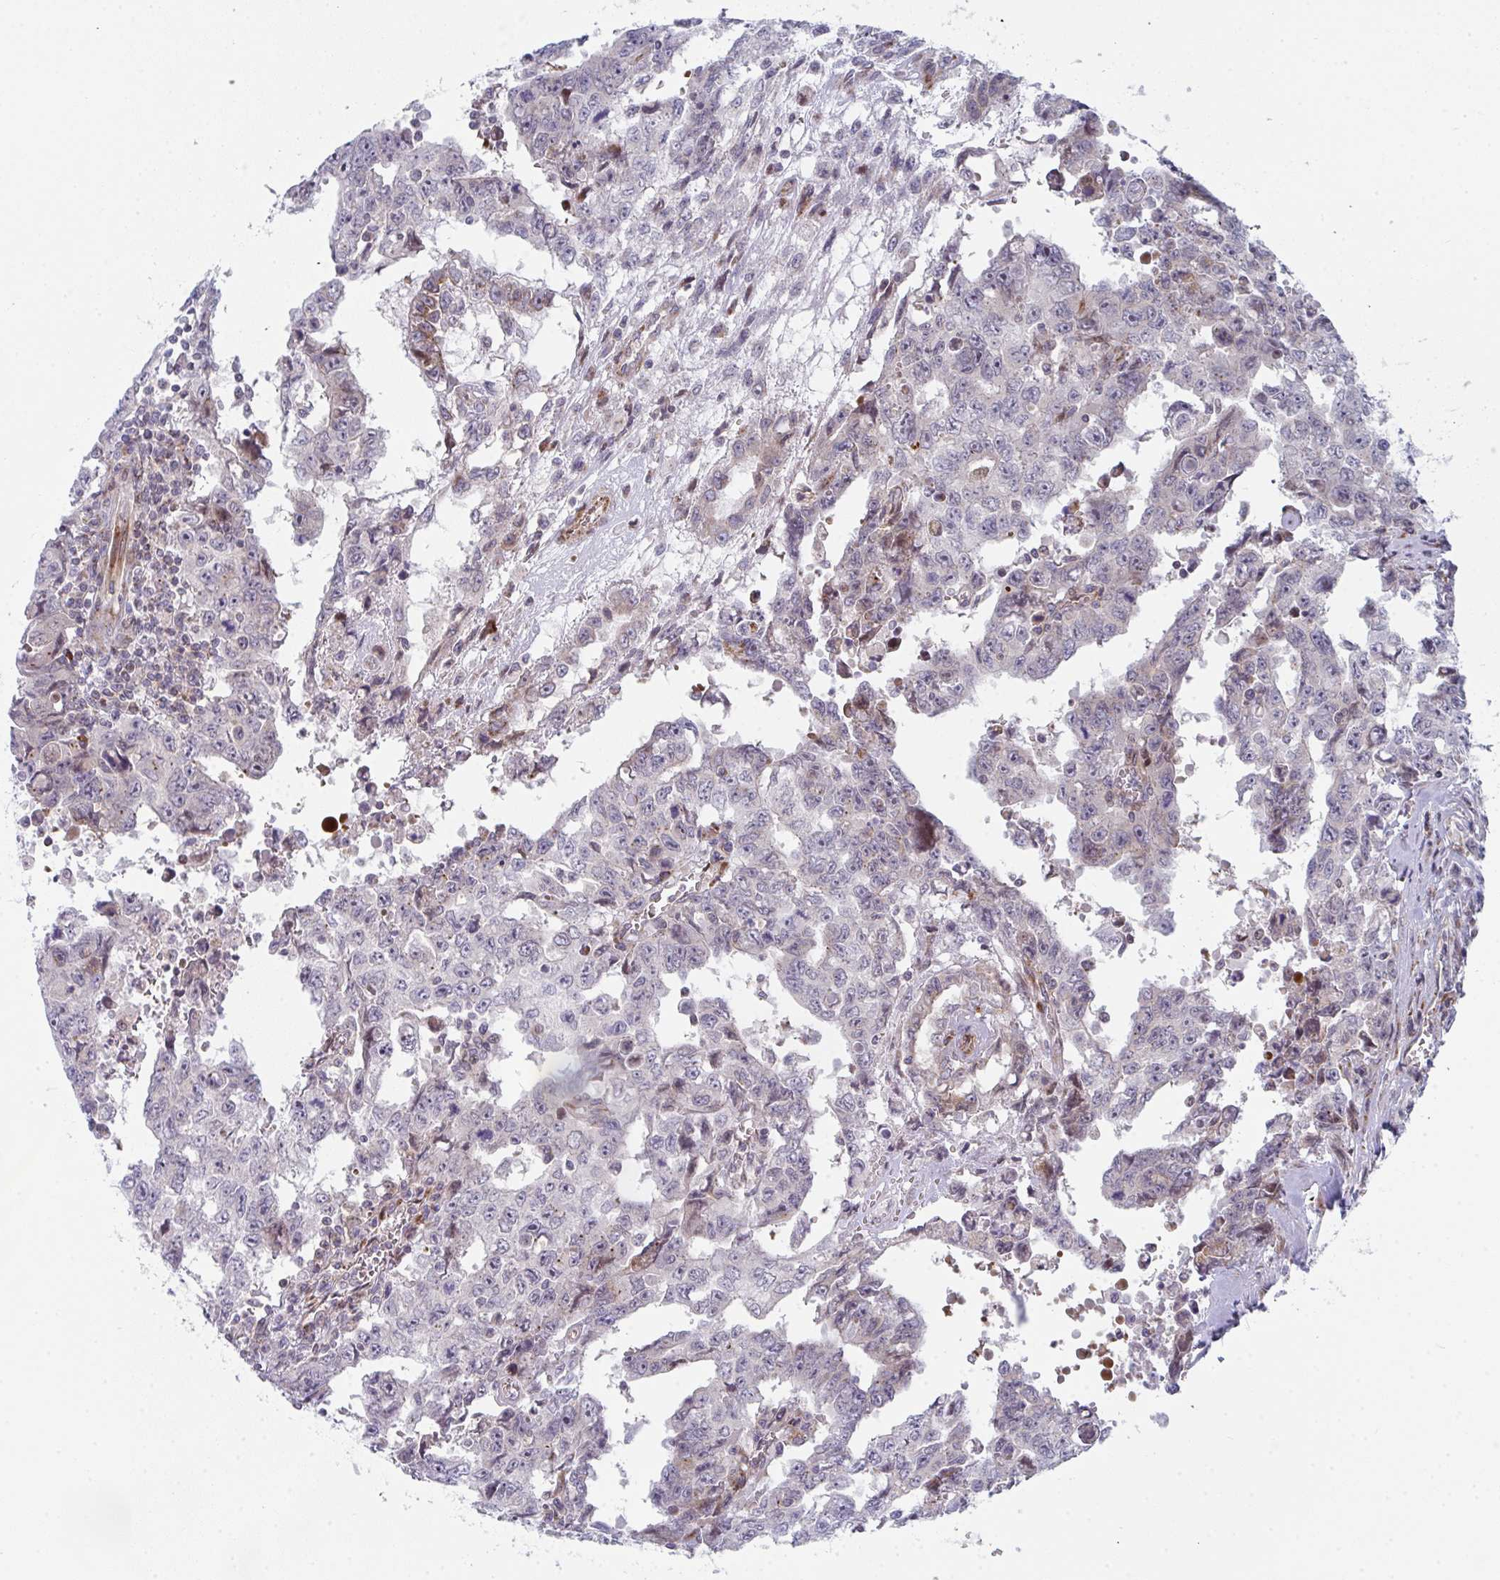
{"staining": {"intensity": "negative", "quantity": "none", "location": "none"}, "tissue": "testis cancer", "cell_type": "Tumor cells", "image_type": "cancer", "snomed": [{"axis": "morphology", "description": "Carcinoma, Embryonal, NOS"}, {"axis": "topography", "description": "Testis"}], "caption": "An immunohistochemistry (IHC) histopathology image of testis cancer (embryonal carcinoma) is shown. There is no staining in tumor cells of testis cancer (embryonal carcinoma).", "gene": "PRKCH", "patient": {"sex": "male", "age": 24}}